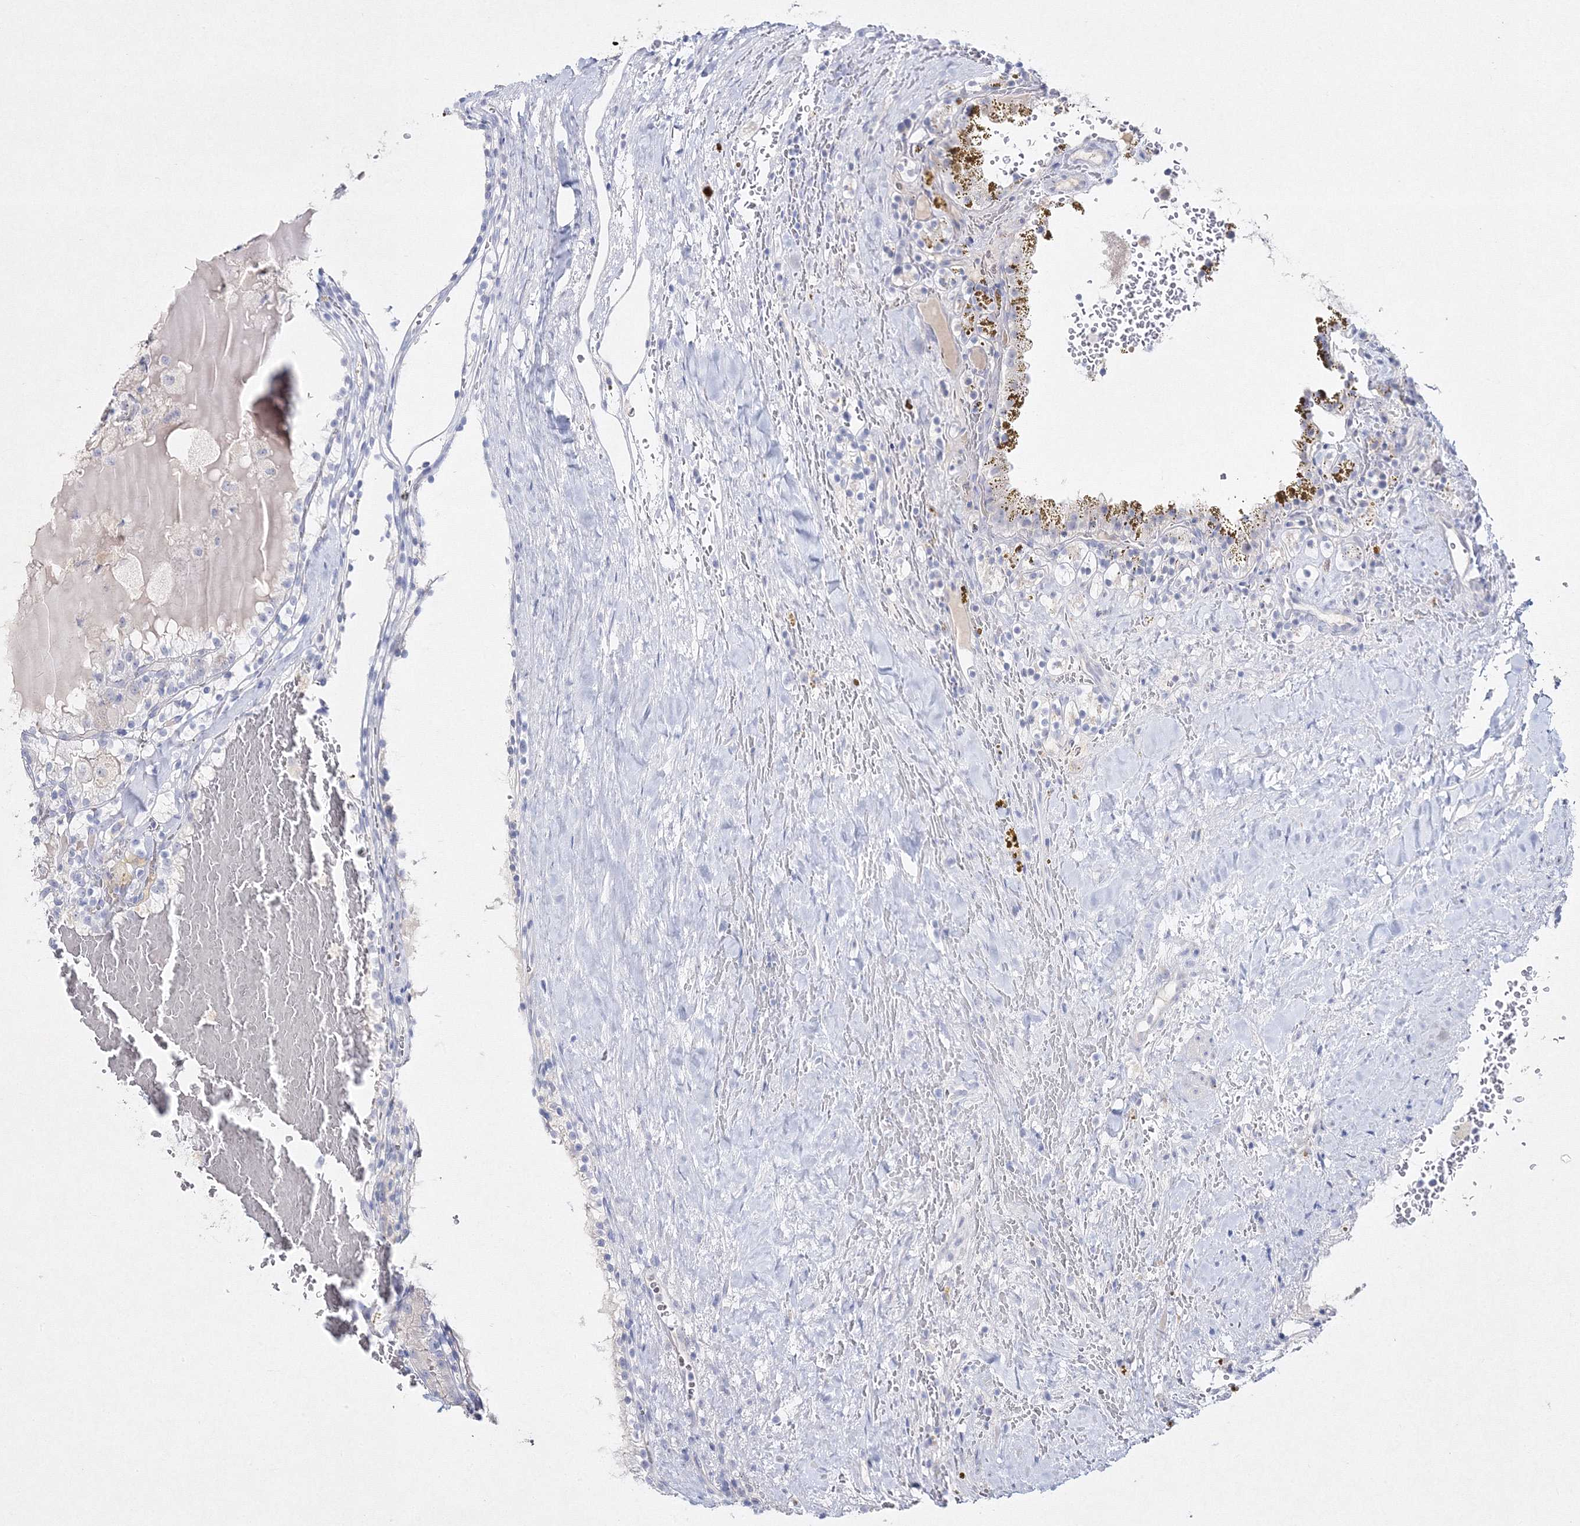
{"staining": {"intensity": "negative", "quantity": "none", "location": "none"}, "tissue": "renal cancer", "cell_type": "Tumor cells", "image_type": "cancer", "snomed": [{"axis": "morphology", "description": "Adenocarcinoma, NOS"}, {"axis": "topography", "description": "Kidney"}], "caption": "Image shows no protein expression in tumor cells of renal cancer tissue.", "gene": "NEU4", "patient": {"sex": "female", "age": 56}}